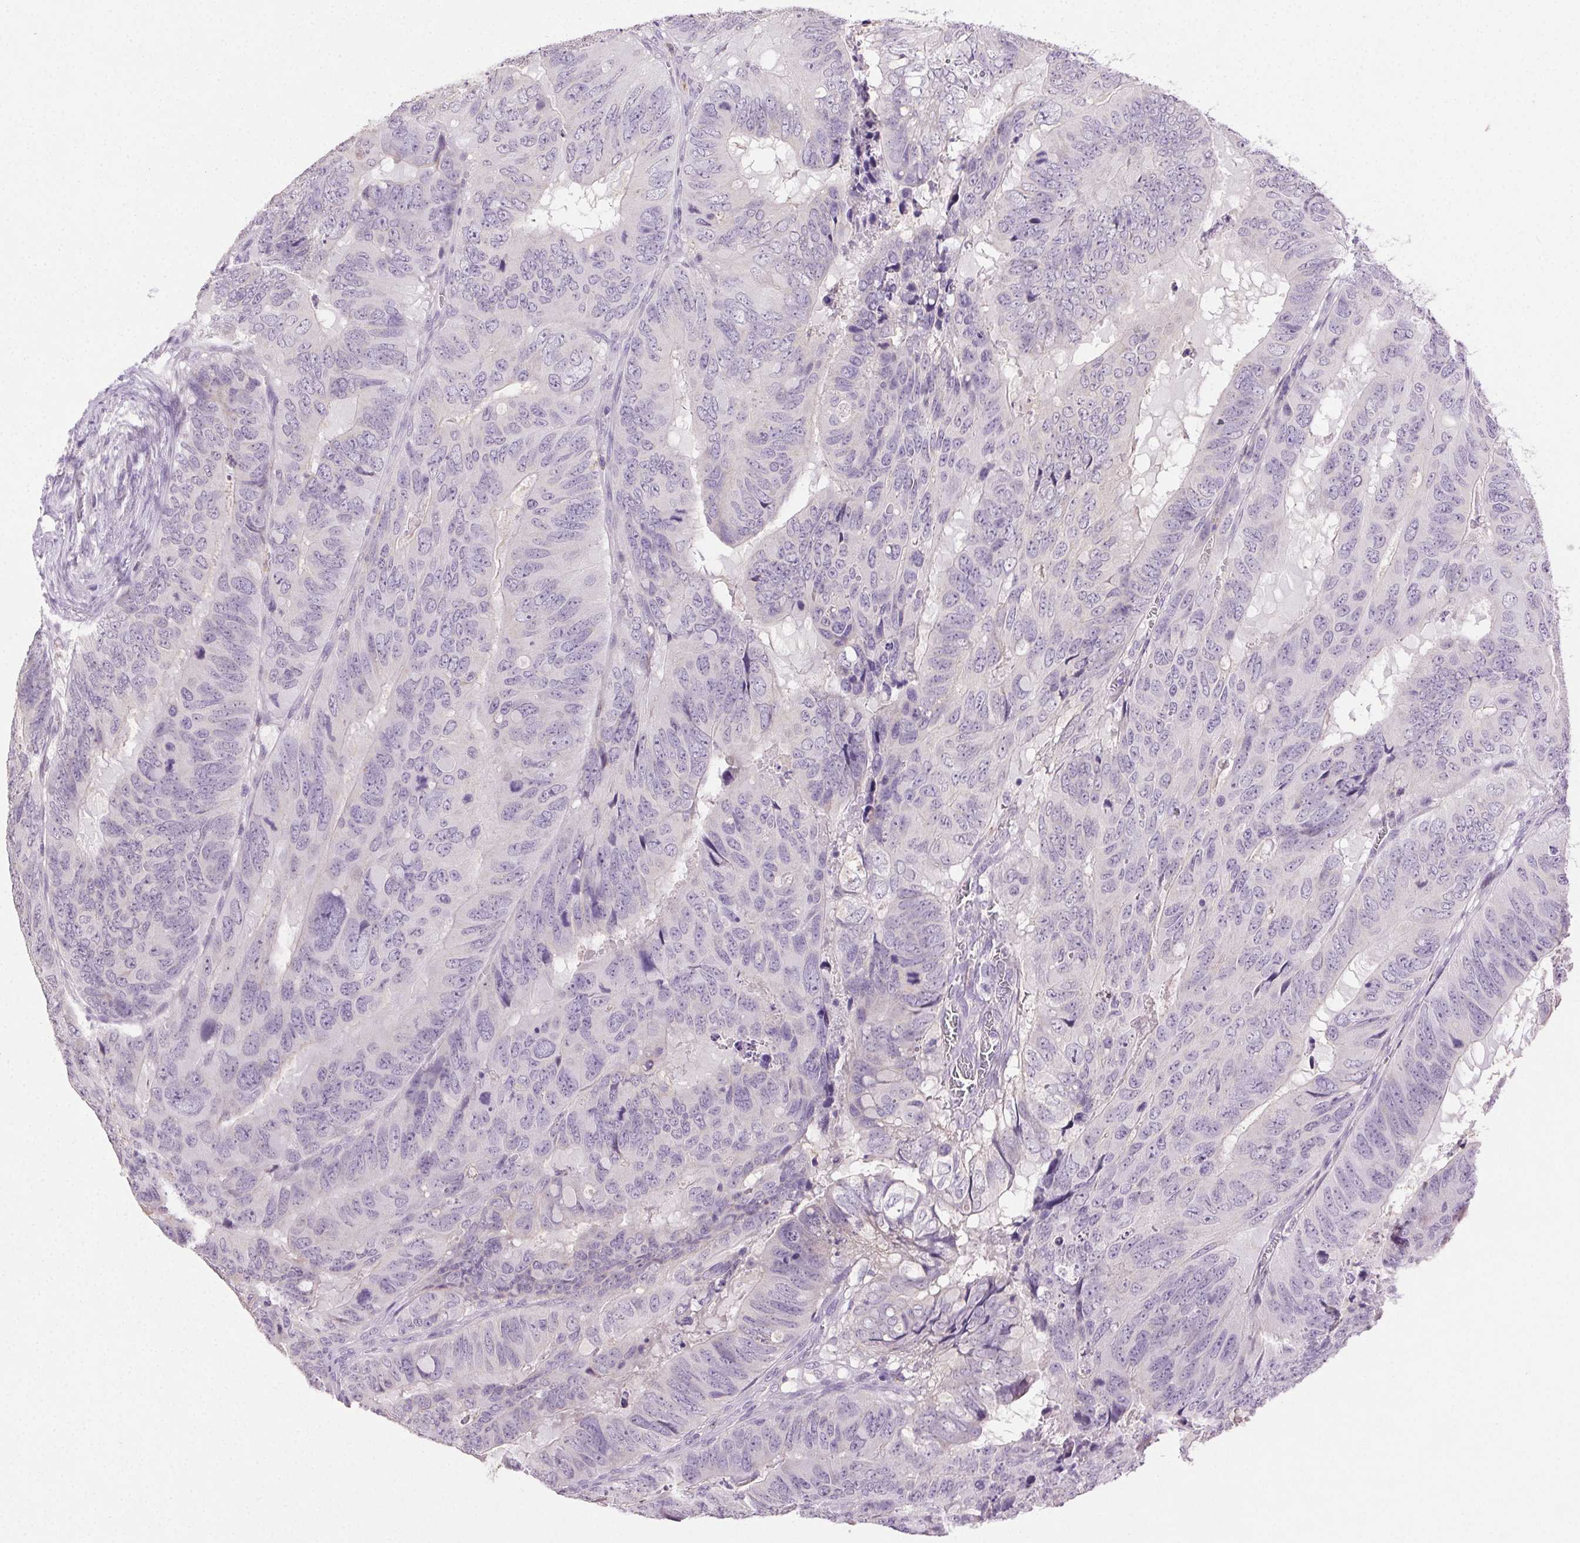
{"staining": {"intensity": "negative", "quantity": "none", "location": "none"}, "tissue": "colorectal cancer", "cell_type": "Tumor cells", "image_type": "cancer", "snomed": [{"axis": "morphology", "description": "Adenocarcinoma, NOS"}, {"axis": "topography", "description": "Colon"}], "caption": "Tumor cells show no significant protein staining in adenocarcinoma (colorectal).", "gene": "AKAP5", "patient": {"sex": "male", "age": 79}}